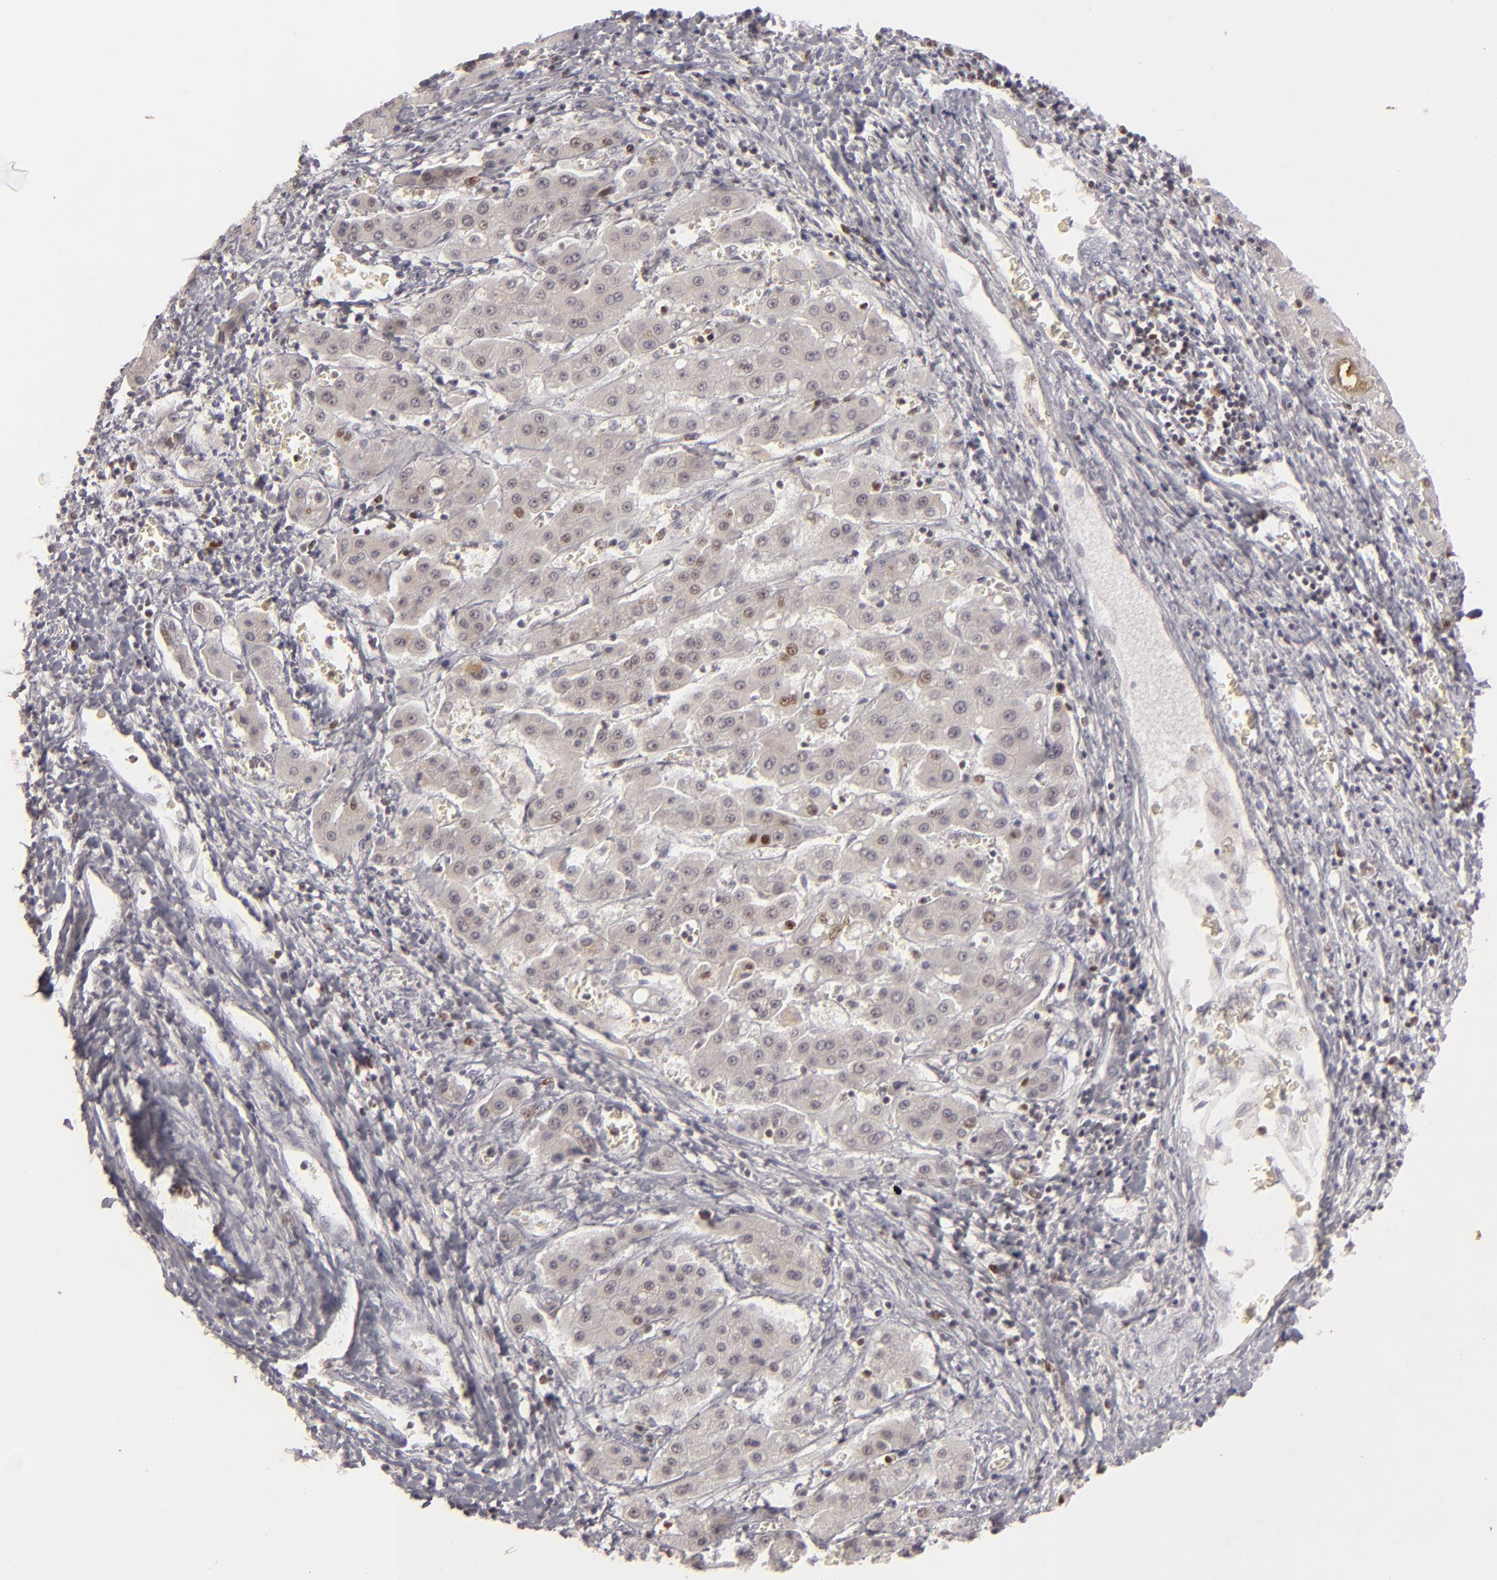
{"staining": {"intensity": "strong", "quantity": "<25%", "location": "nuclear"}, "tissue": "liver cancer", "cell_type": "Tumor cells", "image_type": "cancer", "snomed": [{"axis": "morphology", "description": "Carcinoma, Hepatocellular, NOS"}, {"axis": "topography", "description": "Liver"}], "caption": "Immunohistochemistry (IHC) of liver cancer (hepatocellular carcinoma) shows medium levels of strong nuclear positivity in about <25% of tumor cells.", "gene": "FEN1", "patient": {"sex": "male", "age": 24}}